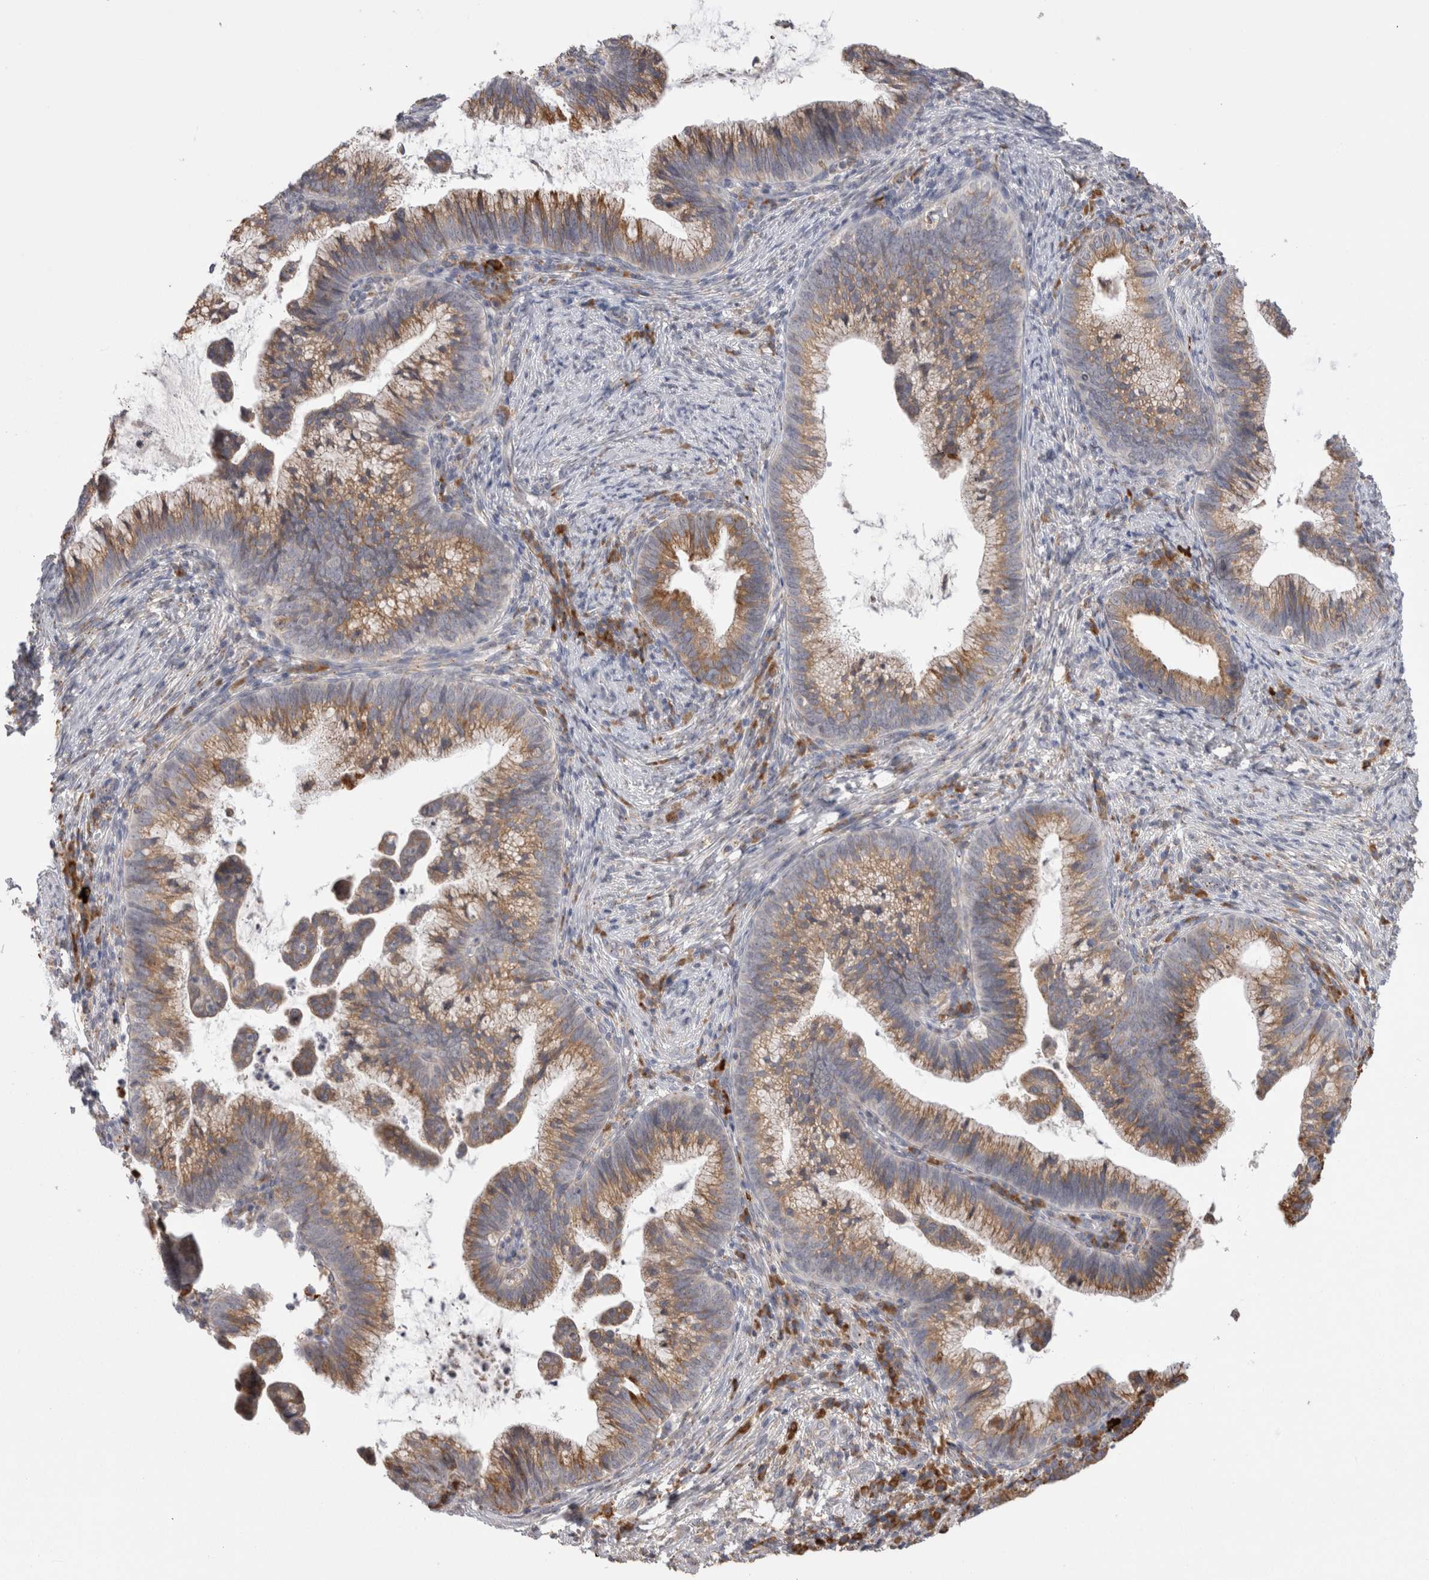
{"staining": {"intensity": "moderate", "quantity": ">75%", "location": "cytoplasmic/membranous"}, "tissue": "cervical cancer", "cell_type": "Tumor cells", "image_type": "cancer", "snomed": [{"axis": "morphology", "description": "Adenocarcinoma, NOS"}, {"axis": "topography", "description": "Cervix"}], "caption": "Moderate cytoplasmic/membranous protein expression is seen in about >75% of tumor cells in cervical adenocarcinoma. Using DAB (brown) and hematoxylin (blue) stains, captured at high magnification using brightfield microscopy.", "gene": "ZNF341", "patient": {"sex": "female", "age": 36}}